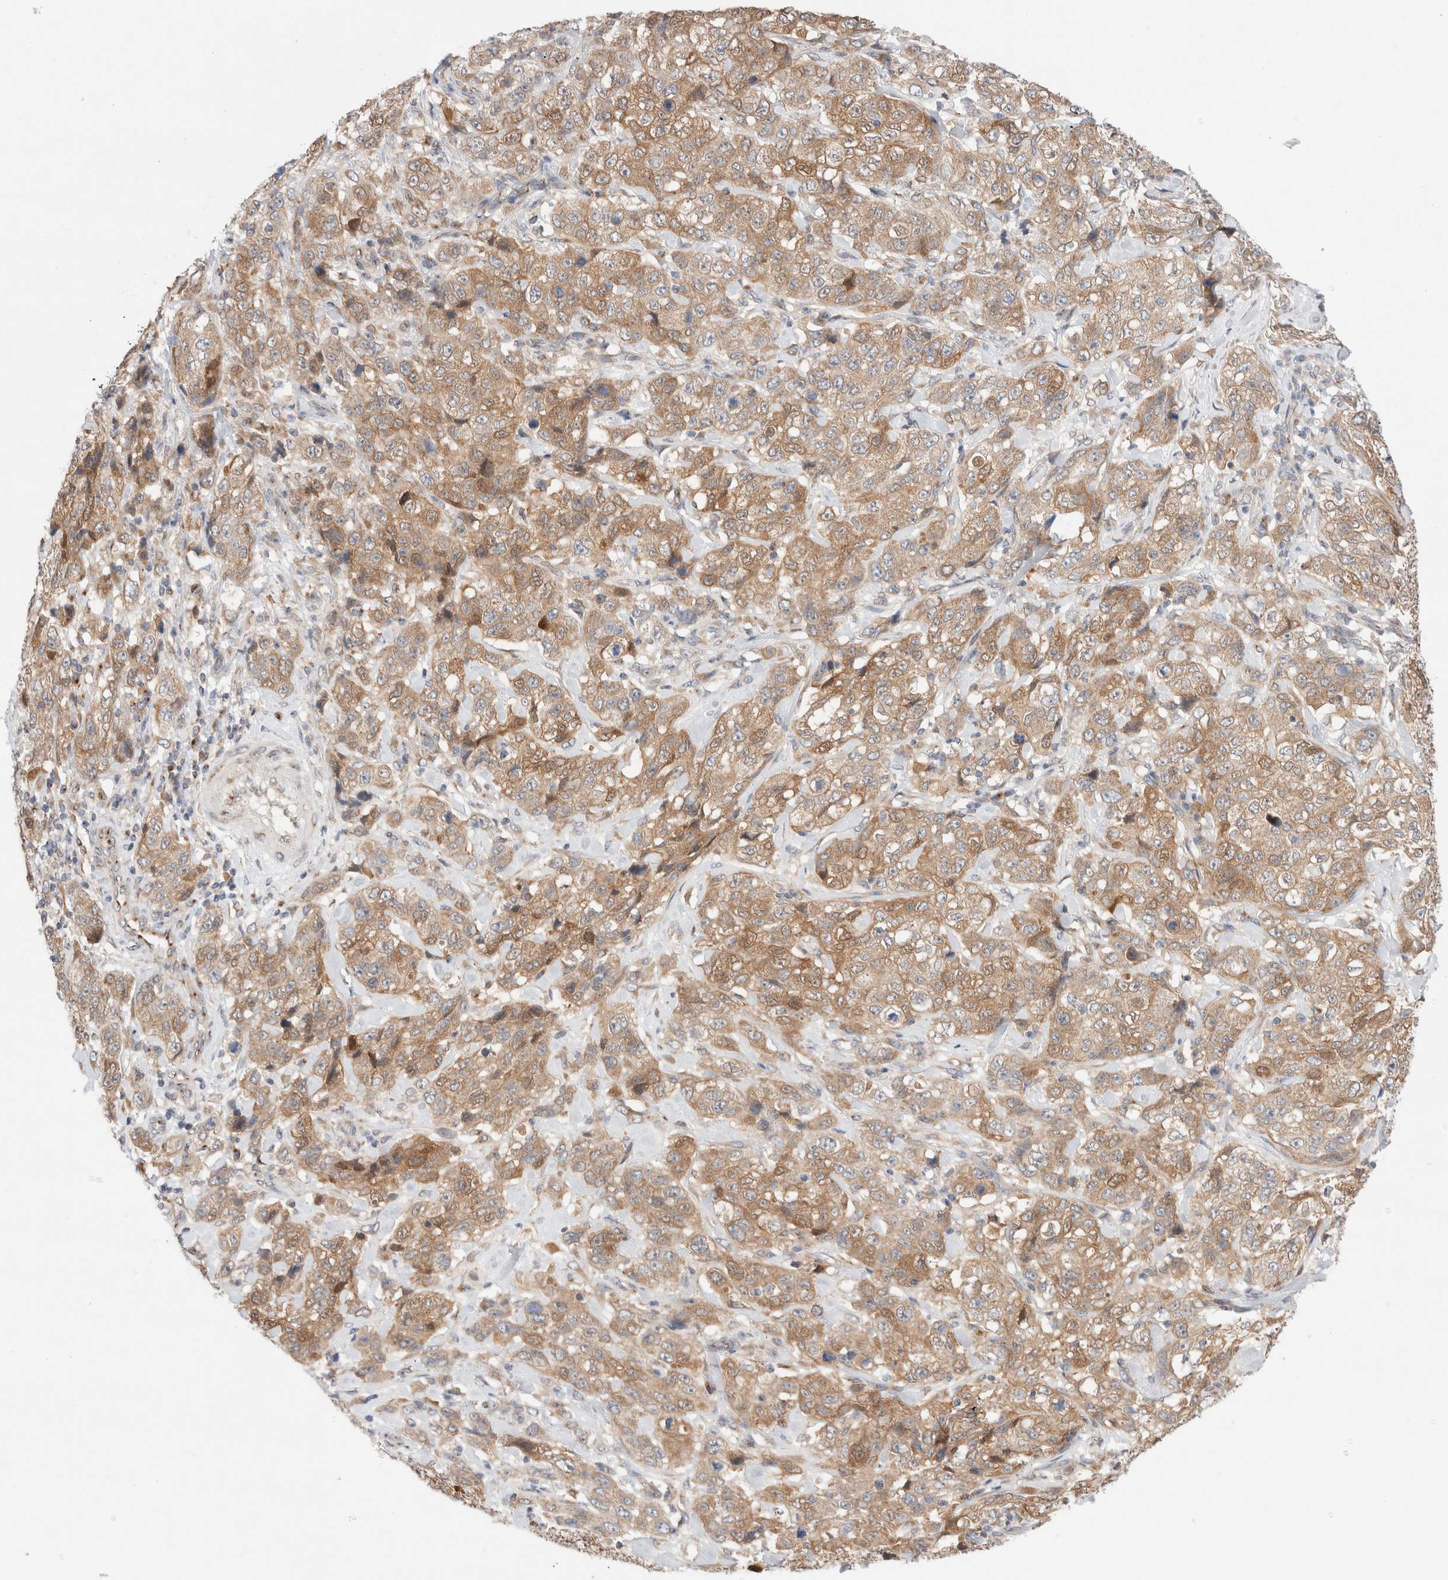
{"staining": {"intensity": "moderate", "quantity": ">75%", "location": "cytoplasmic/membranous"}, "tissue": "stomach cancer", "cell_type": "Tumor cells", "image_type": "cancer", "snomed": [{"axis": "morphology", "description": "Adenocarcinoma, NOS"}, {"axis": "topography", "description": "Stomach"}], "caption": "Tumor cells demonstrate moderate cytoplasmic/membranous expression in about >75% of cells in stomach adenocarcinoma.", "gene": "LMAN2L", "patient": {"sex": "male", "age": 48}}